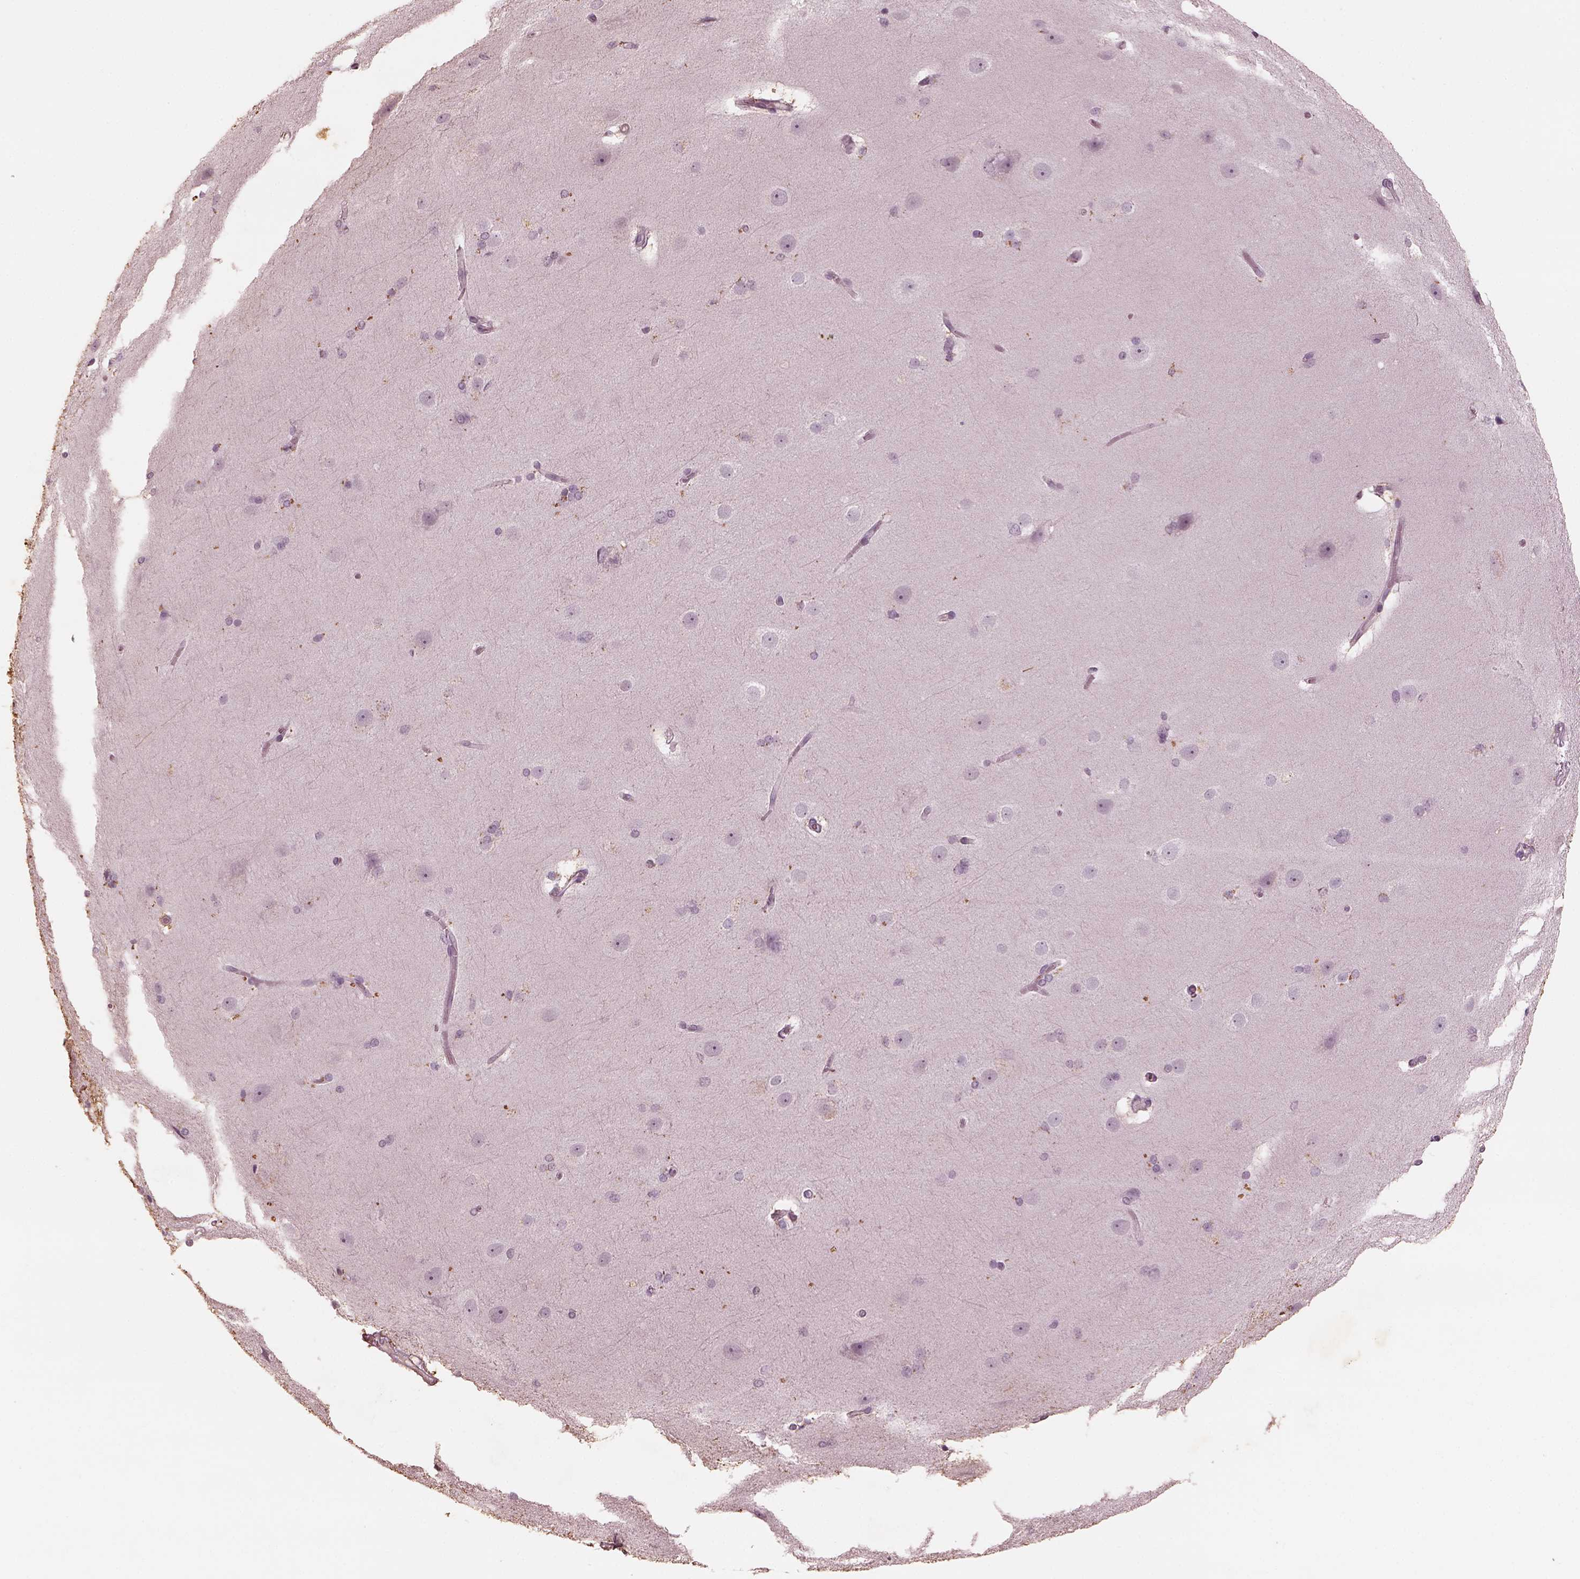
{"staining": {"intensity": "negative", "quantity": "none", "location": "none"}, "tissue": "hippocampus", "cell_type": "Glial cells", "image_type": "normal", "snomed": [{"axis": "morphology", "description": "Normal tissue, NOS"}, {"axis": "topography", "description": "Cerebral cortex"}, {"axis": "topography", "description": "Hippocampus"}], "caption": "Immunohistochemistry (IHC) of normal human hippocampus exhibits no staining in glial cells. (DAB IHC visualized using brightfield microscopy, high magnification).", "gene": "ADRB3", "patient": {"sex": "female", "age": 19}}